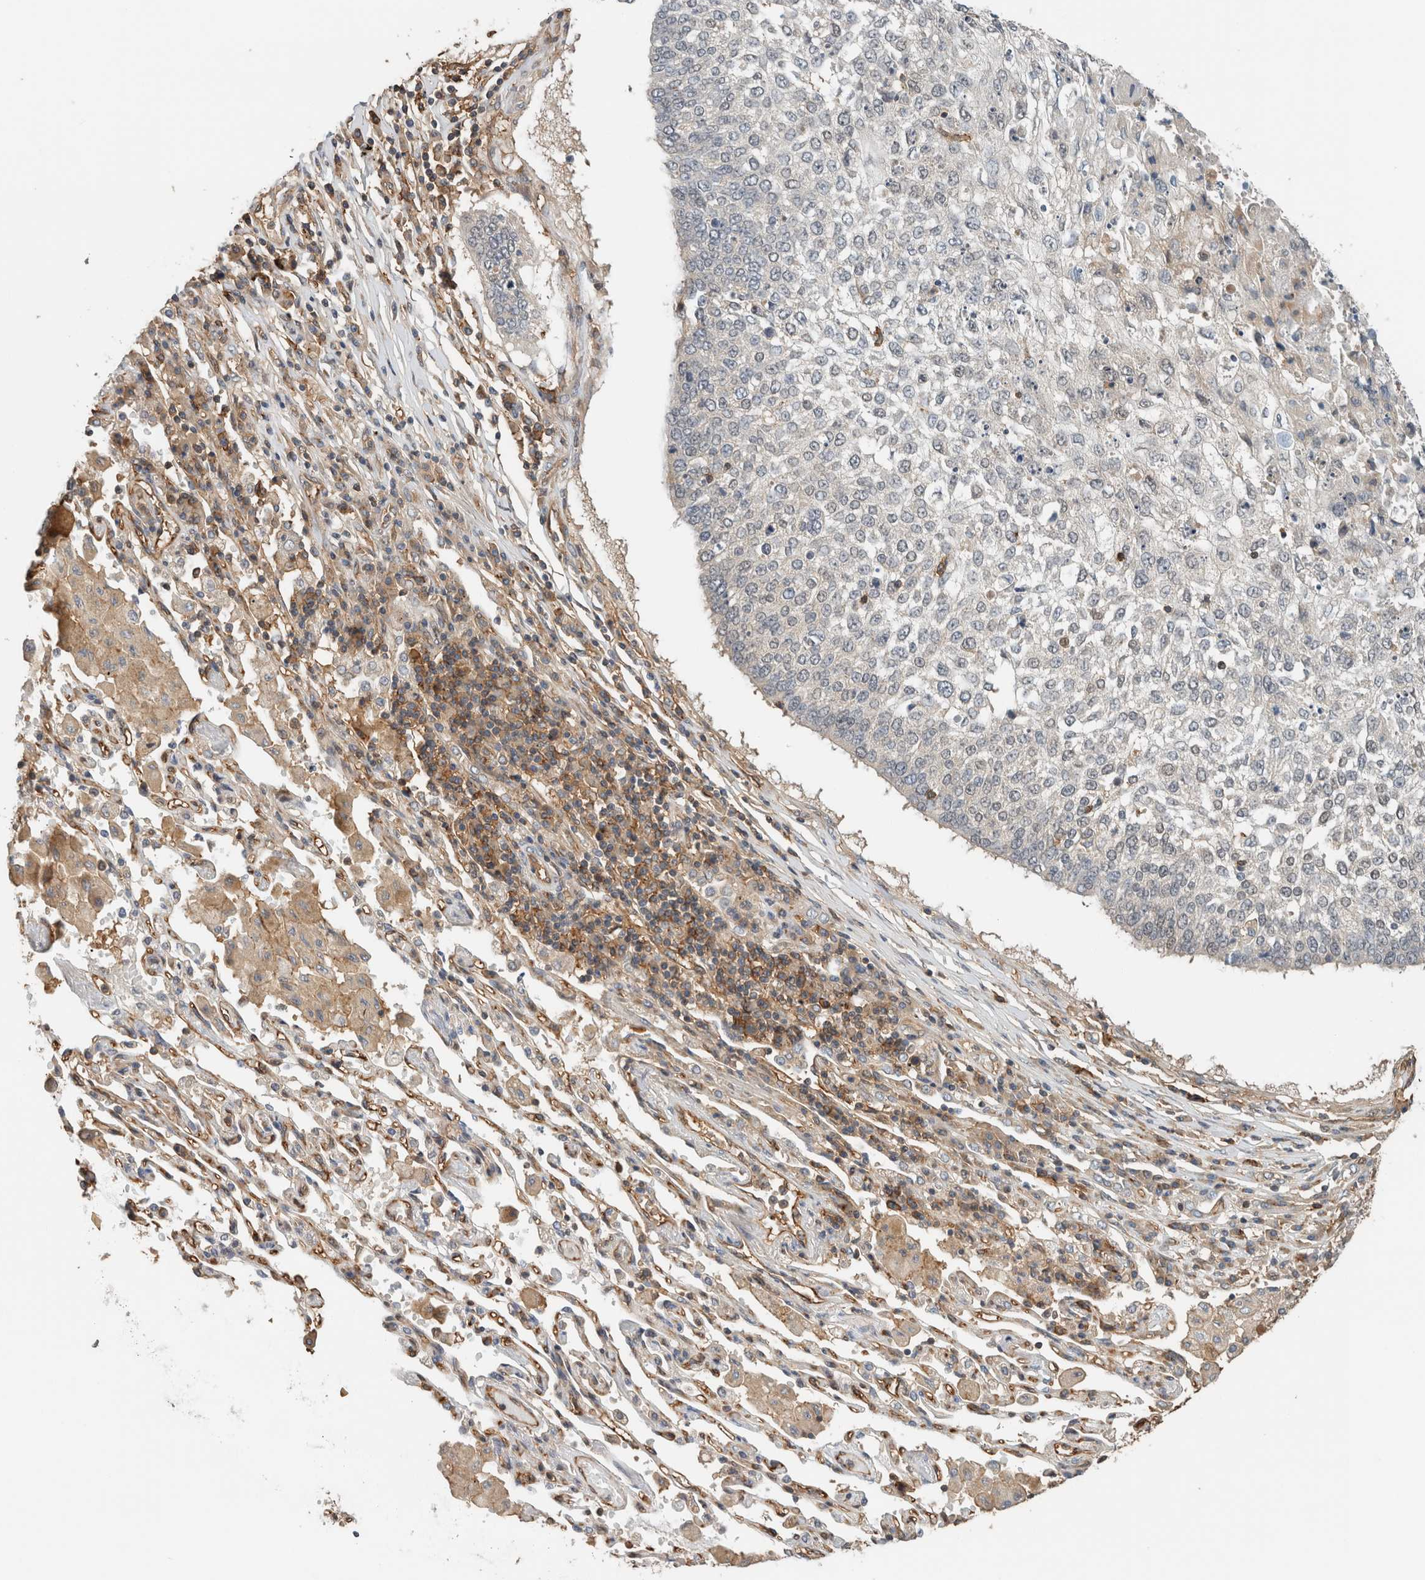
{"staining": {"intensity": "negative", "quantity": "none", "location": "none"}, "tissue": "lung cancer", "cell_type": "Tumor cells", "image_type": "cancer", "snomed": [{"axis": "morphology", "description": "Normal tissue, NOS"}, {"axis": "morphology", "description": "Squamous cell carcinoma, NOS"}, {"axis": "topography", "description": "Cartilage tissue"}, {"axis": "topography", "description": "Bronchus"}, {"axis": "topography", "description": "Lung"}, {"axis": "topography", "description": "Peripheral nerve tissue"}], "caption": "DAB (3,3'-diaminobenzidine) immunohistochemical staining of lung cancer displays no significant staining in tumor cells.", "gene": "PFDN4", "patient": {"sex": "female", "age": 49}}